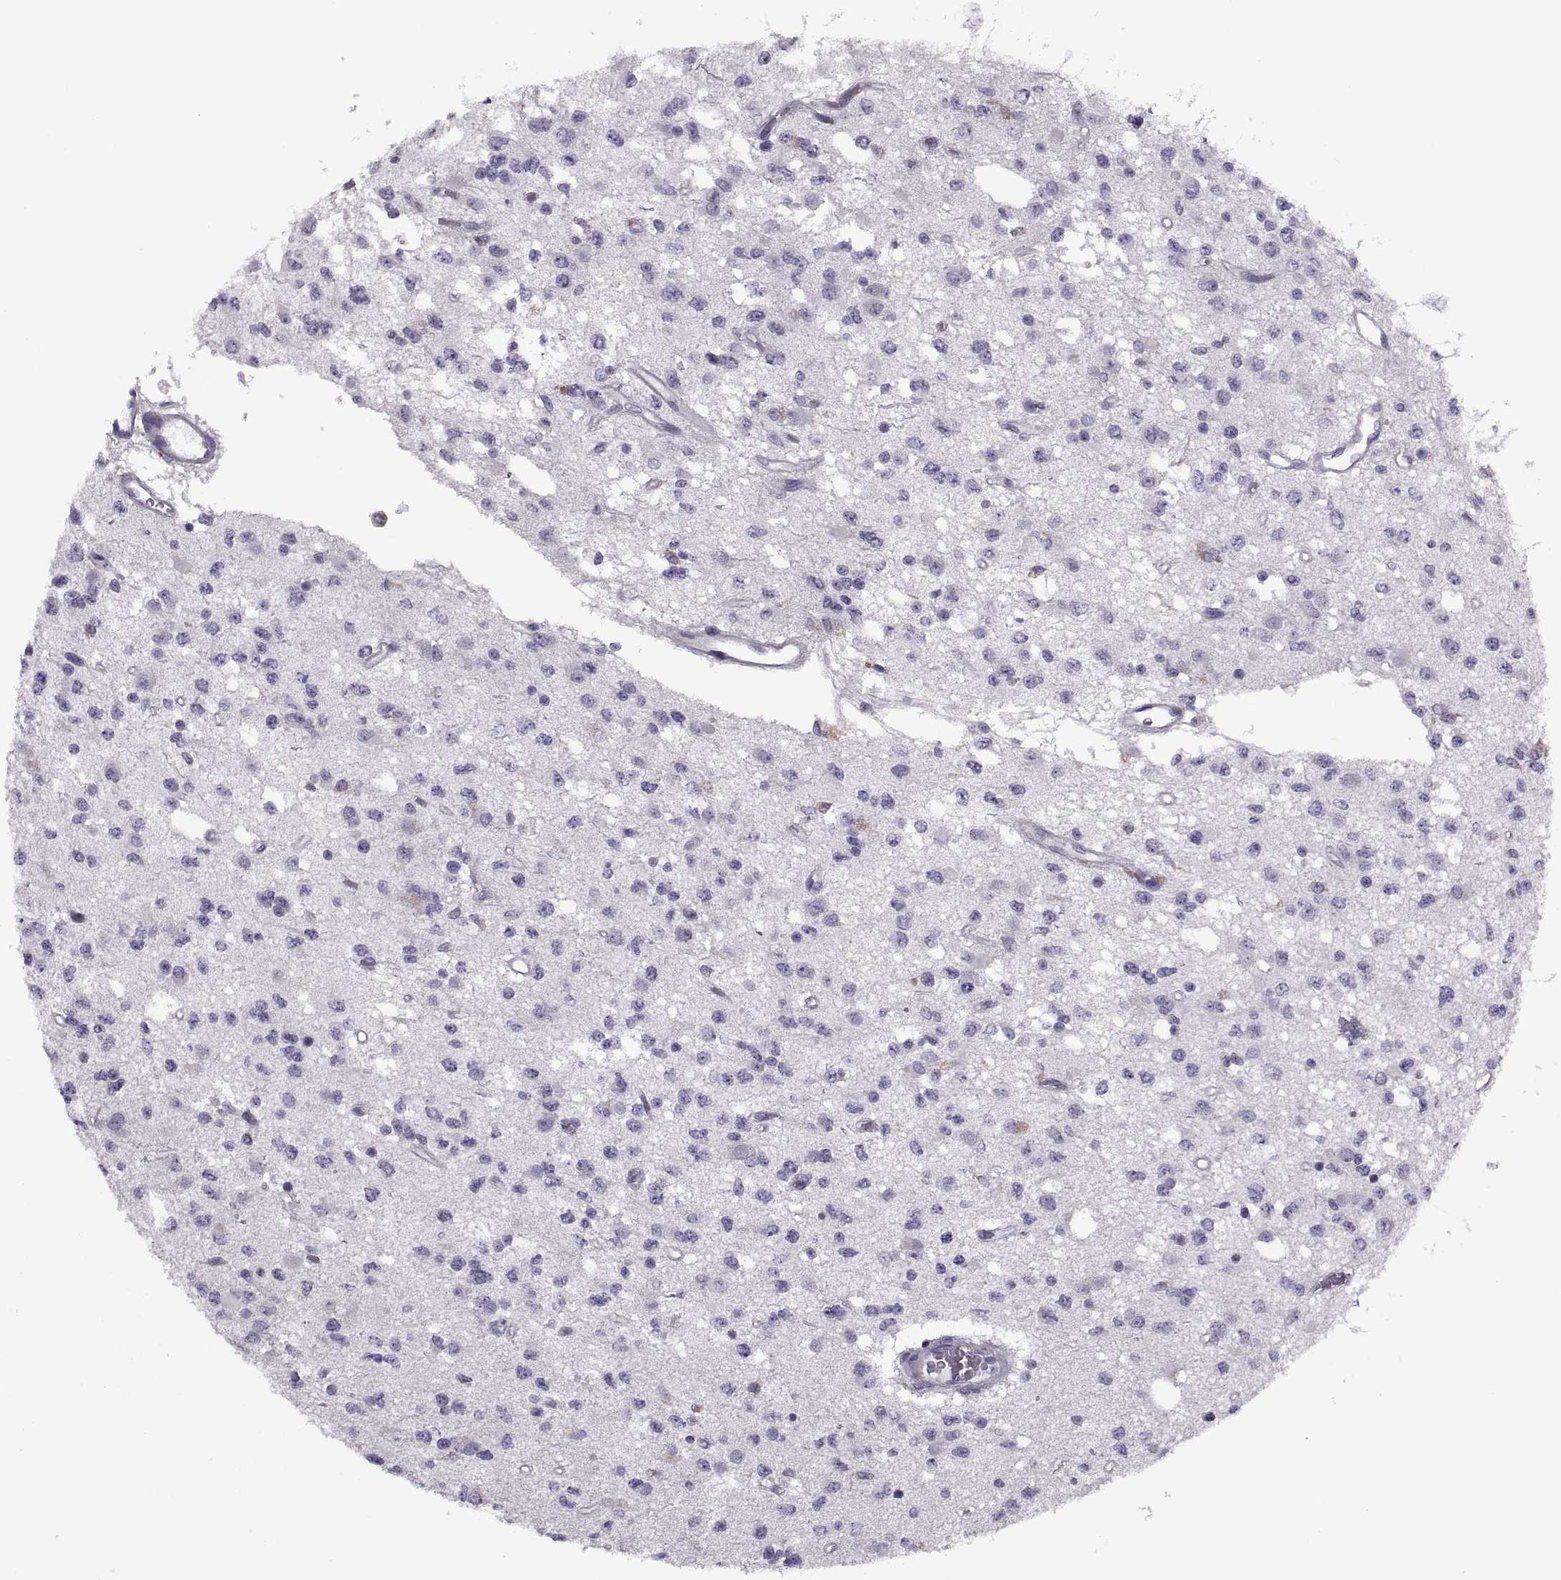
{"staining": {"intensity": "negative", "quantity": "none", "location": "none"}, "tissue": "glioma", "cell_type": "Tumor cells", "image_type": "cancer", "snomed": [{"axis": "morphology", "description": "Glioma, malignant, Low grade"}, {"axis": "topography", "description": "Brain"}], "caption": "This photomicrograph is of glioma stained with IHC to label a protein in brown with the nuclei are counter-stained blue. There is no expression in tumor cells.", "gene": "LETM2", "patient": {"sex": "female", "age": 45}}